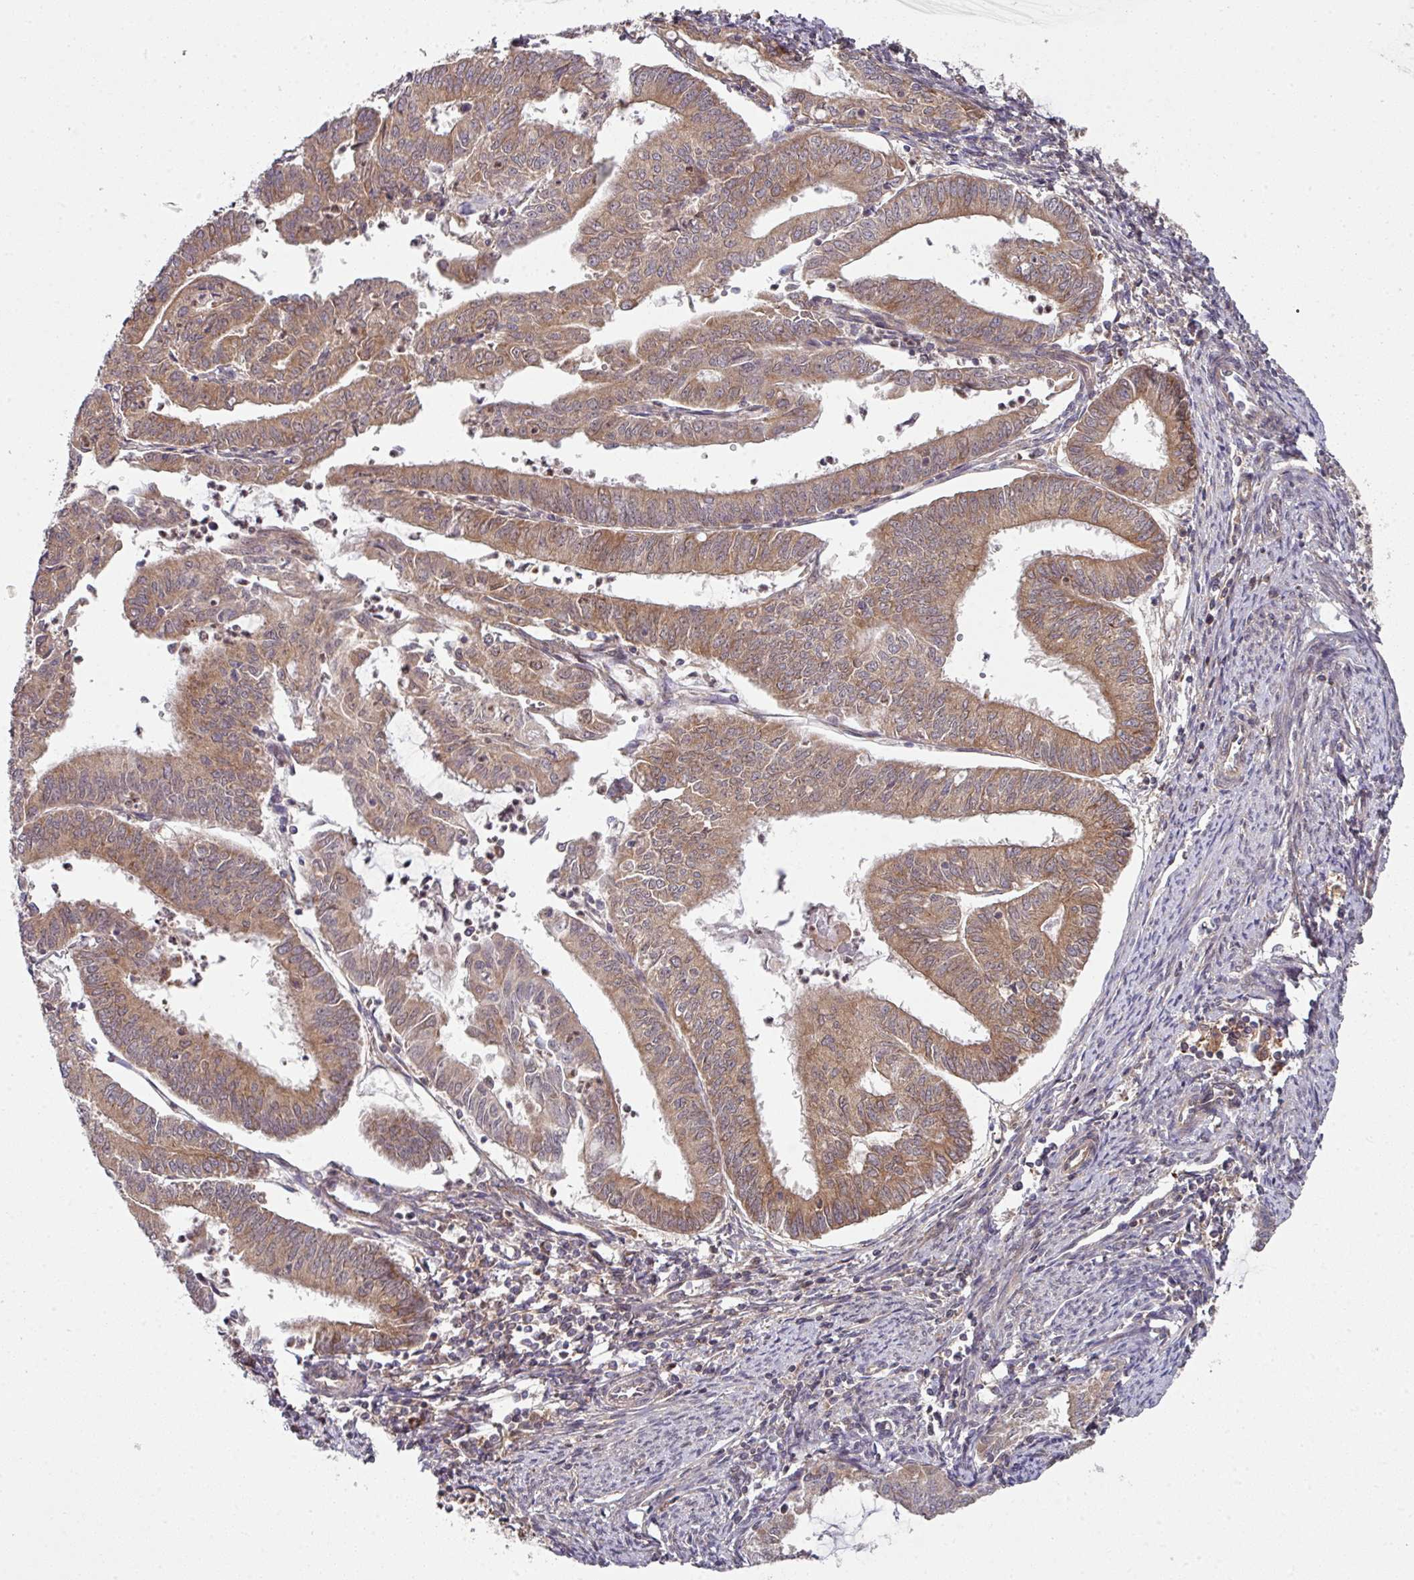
{"staining": {"intensity": "moderate", "quantity": "25%-75%", "location": "cytoplasmic/membranous,nuclear"}, "tissue": "endometrial cancer", "cell_type": "Tumor cells", "image_type": "cancer", "snomed": [{"axis": "morphology", "description": "Adenocarcinoma, NOS"}, {"axis": "topography", "description": "Endometrium"}], "caption": "This photomicrograph reveals immunohistochemistry (IHC) staining of human endometrial cancer, with medium moderate cytoplasmic/membranous and nuclear expression in about 25%-75% of tumor cells.", "gene": "CAMLG", "patient": {"sex": "female", "age": 70}}